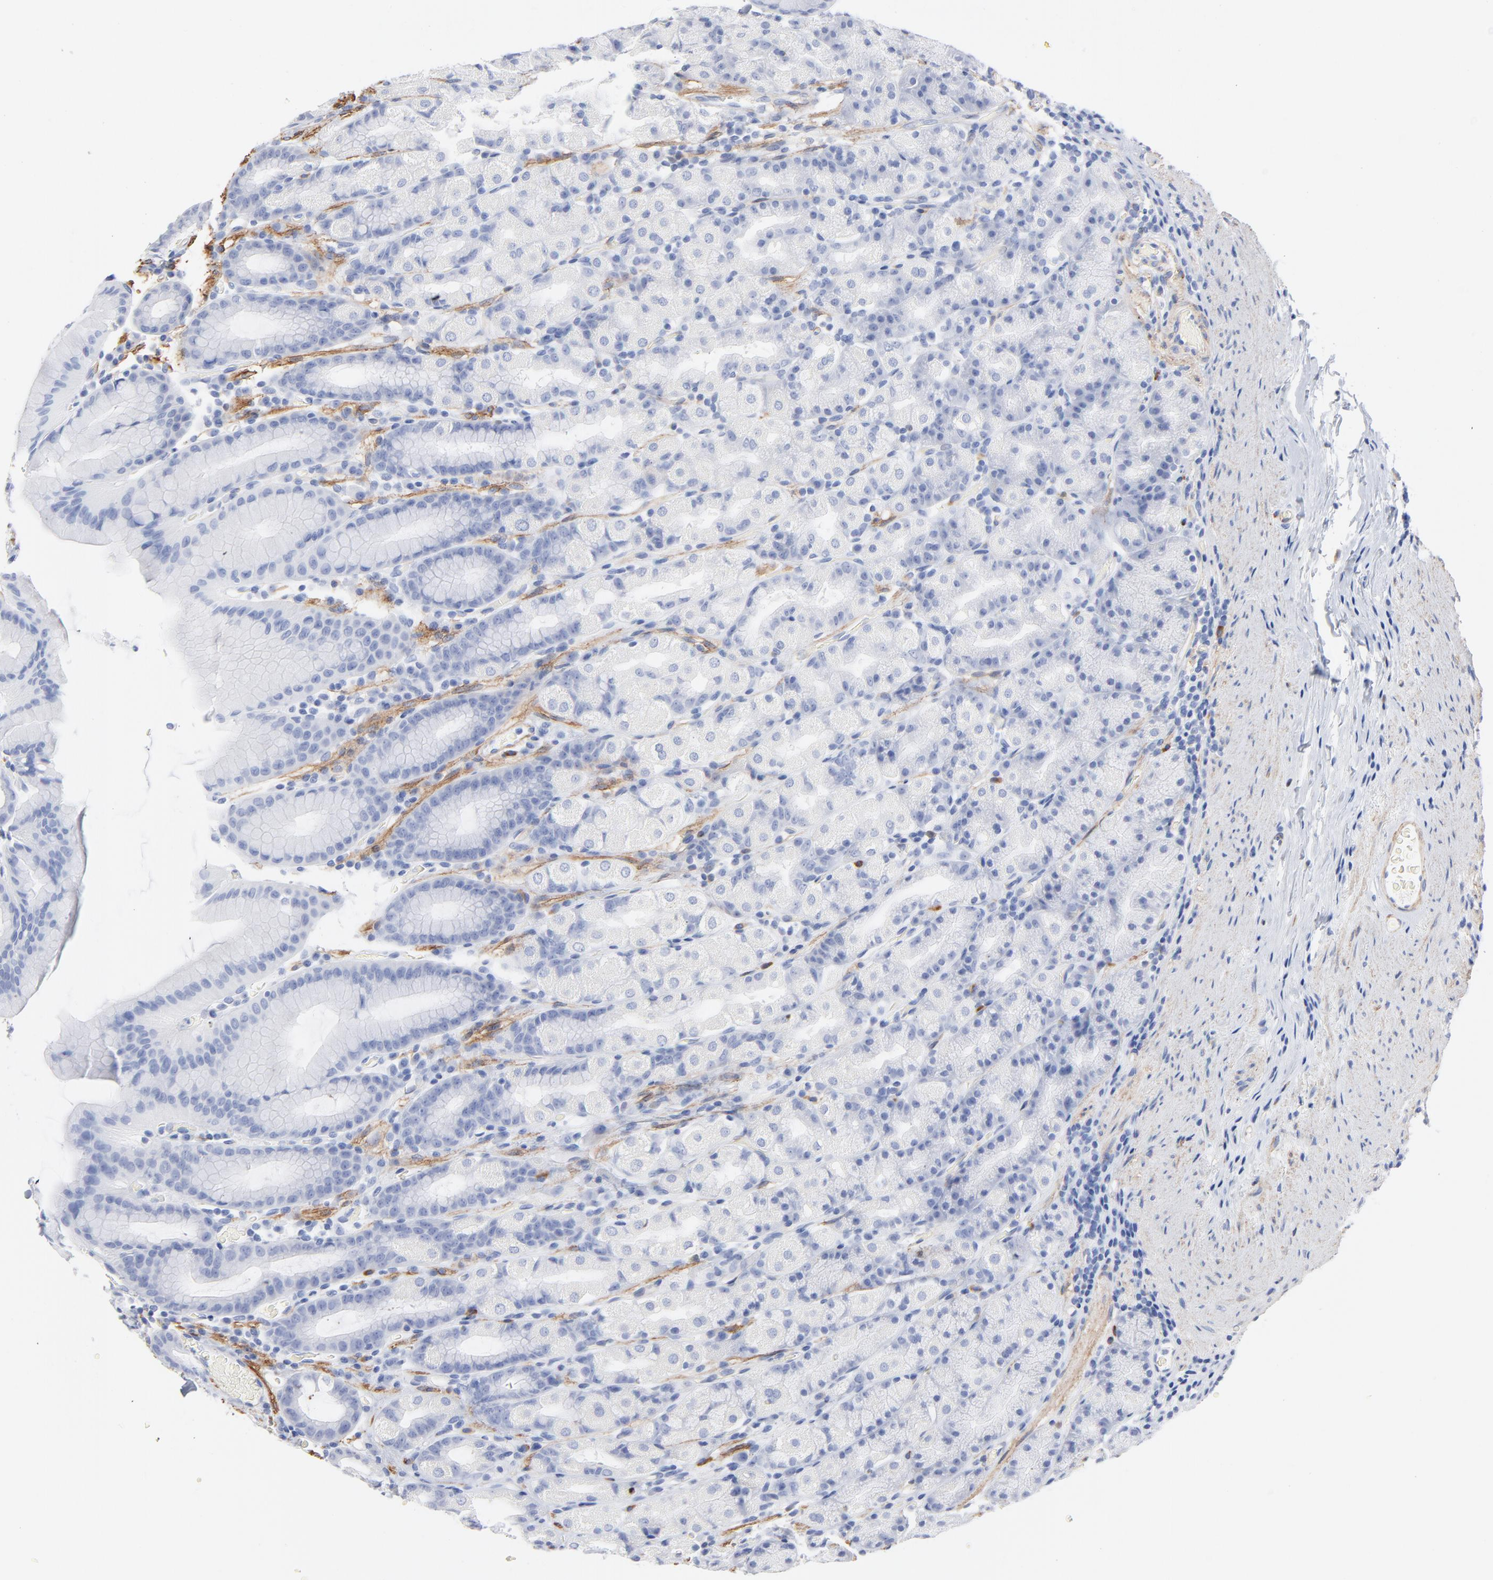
{"staining": {"intensity": "negative", "quantity": "none", "location": "none"}, "tissue": "stomach", "cell_type": "Glandular cells", "image_type": "normal", "snomed": [{"axis": "morphology", "description": "Normal tissue, NOS"}, {"axis": "topography", "description": "Stomach, upper"}], "caption": "Immunohistochemistry (IHC) histopathology image of normal stomach: stomach stained with DAB exhibits no significant protein staining in glandular cells. The staining is performed using DAB brown chromogen with nuclei counter-stained in using hematoxylin.", "gene": "AGTR1", "patient": {"sex": "male", "age": 68}}